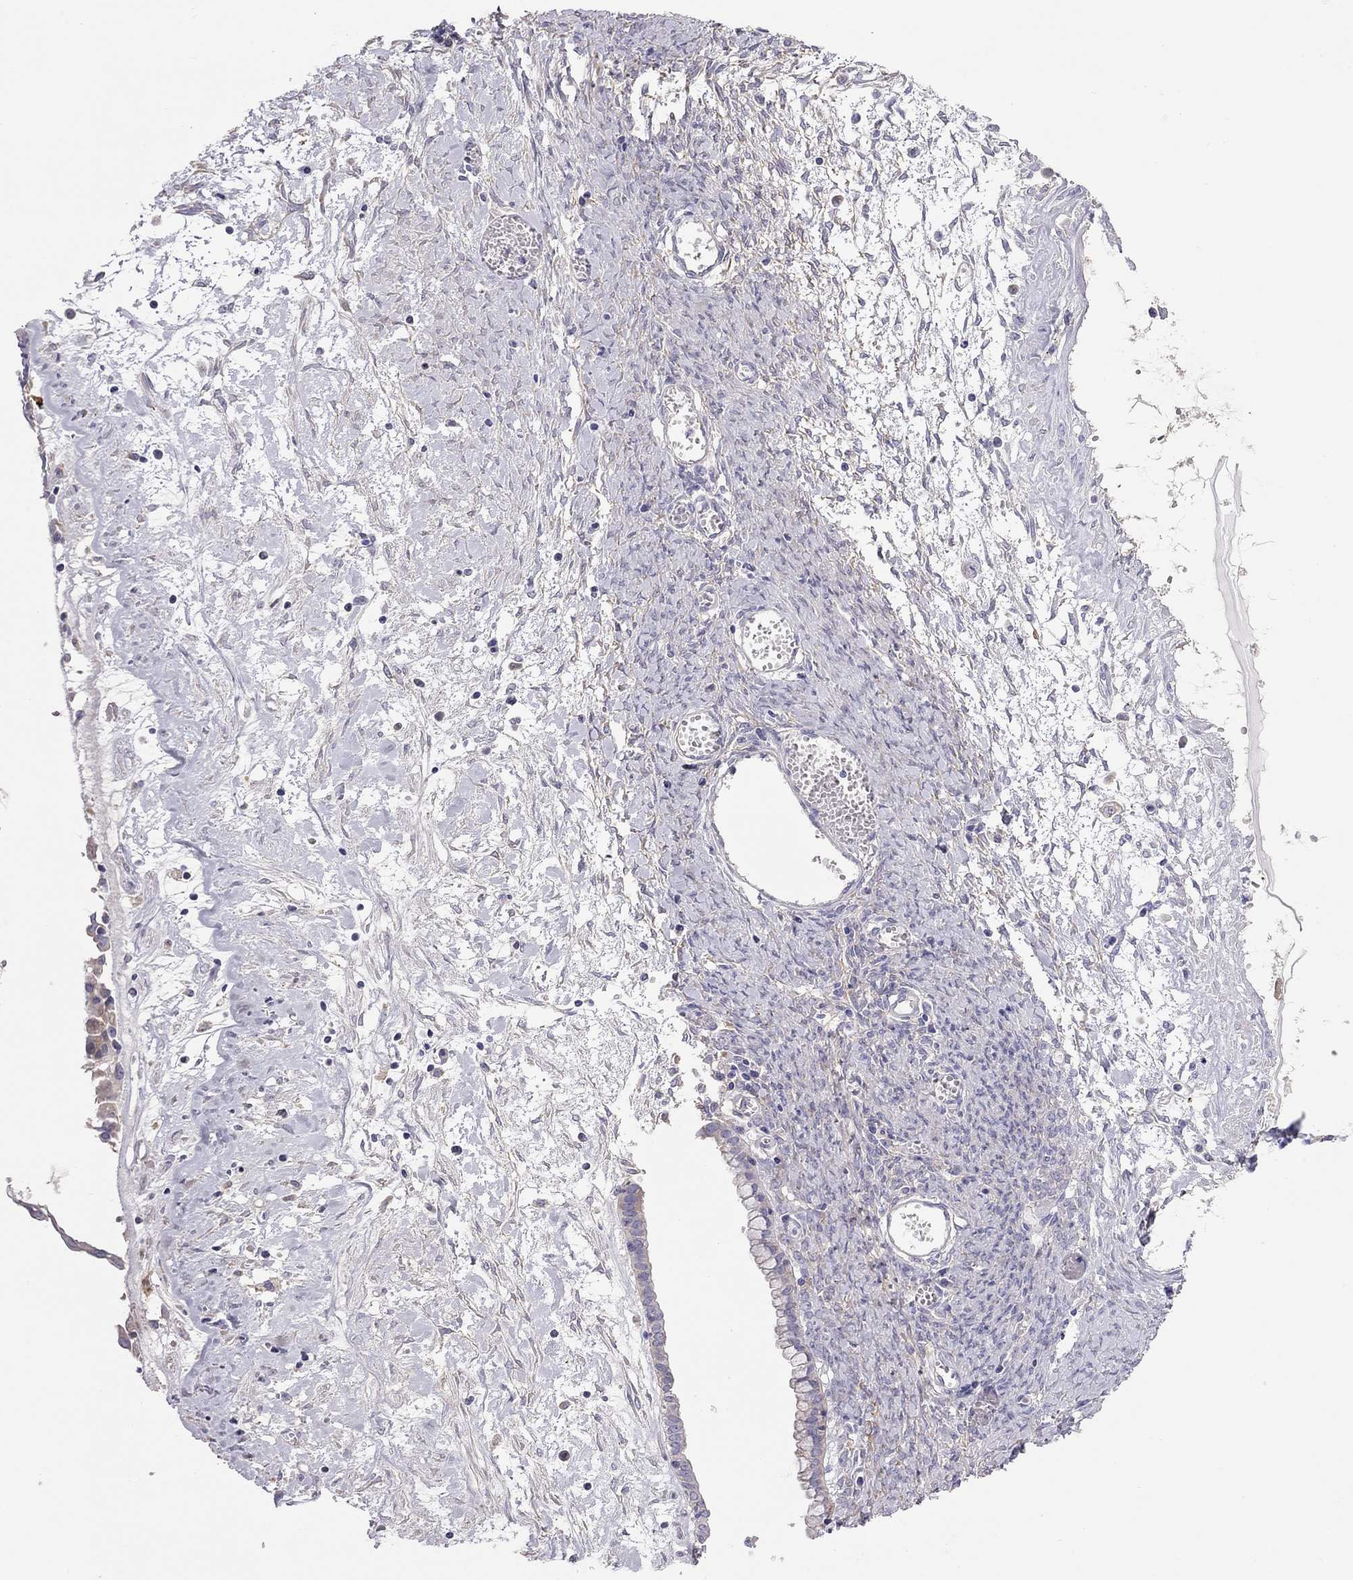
{"staining": {"intensity": "negative", "quantity": "none", "location": "none"}, "tissue": "ovarian cancer", "cell_type": "Tumor cells", "image_type": "cancer", "snomed": [{"axis": "morphology", "description": "Cystadenocarcinoma, mucinous, NOS"}, {"axis": "topography", "description": "Ovary"}], "caption": "Ovarian cancer (mucinous cystadenocarcinoma) stained for a protein using immunohistochemistry reveals no positivity tumor cells.", "gene": "ALOX15B", "patient": {"sex": "female", "age": 67}}